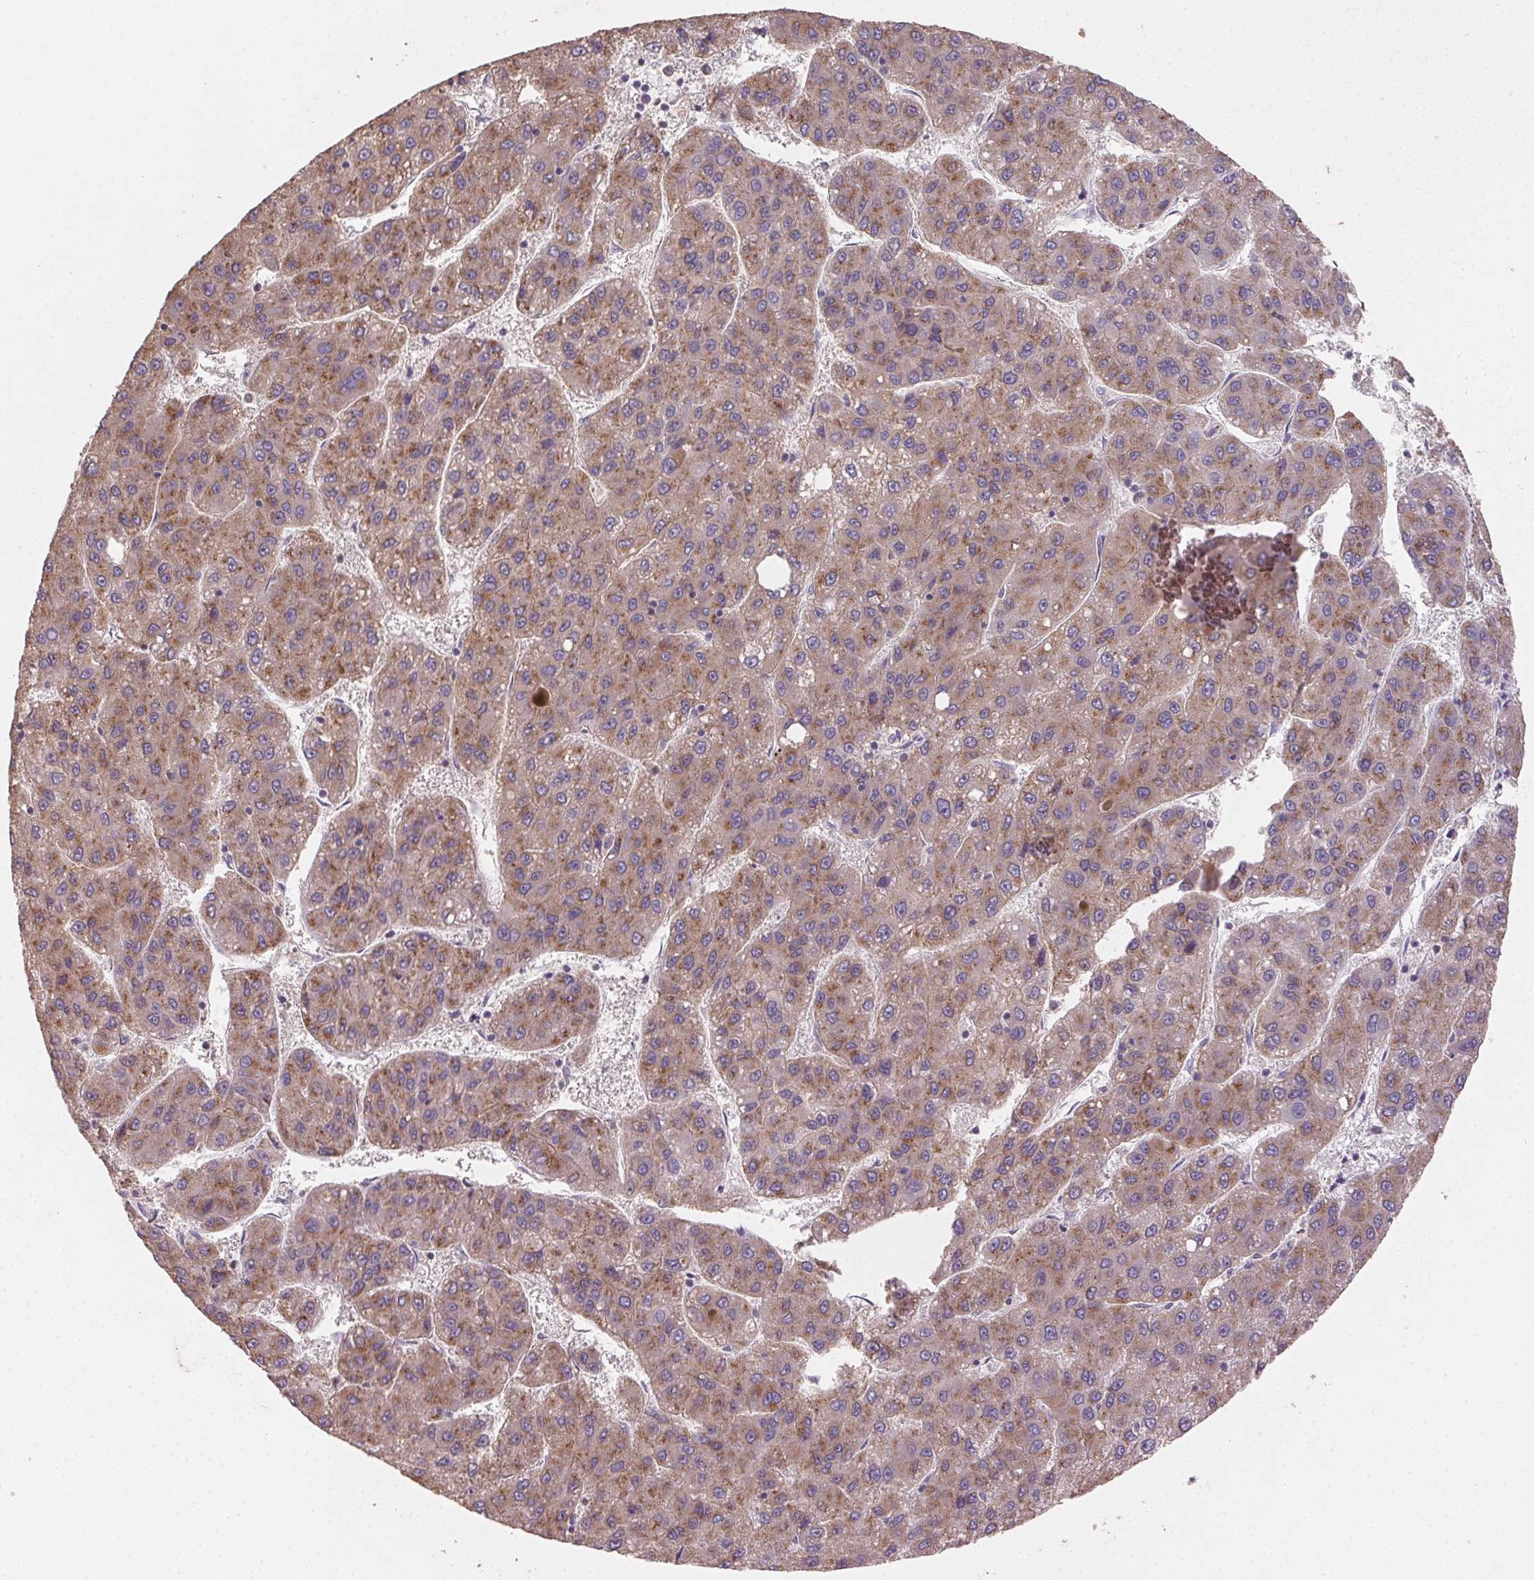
{"staining": {"intensity": "moderate", "quantity": "25%-75%", "location": "cytoplasmic/membranous"}, "tissue": "liver cancer", "cell_type": "Tumor cells", "image_type": "cancer", "snomed": [{"axis": "morphology", "description": "Carcinoma, Hepatocellular, NOS"}, {"axis": "topography", "description": "Liver"}], "caption": "Tumor cells reveal medium levels of moderate cytoplasmic/membranous positivity in approximately 25%-75% of cells in liver hepatocellular carcinoma.", "gene": "AP1S1", "patient": {"sex": "female", "age": 82}}